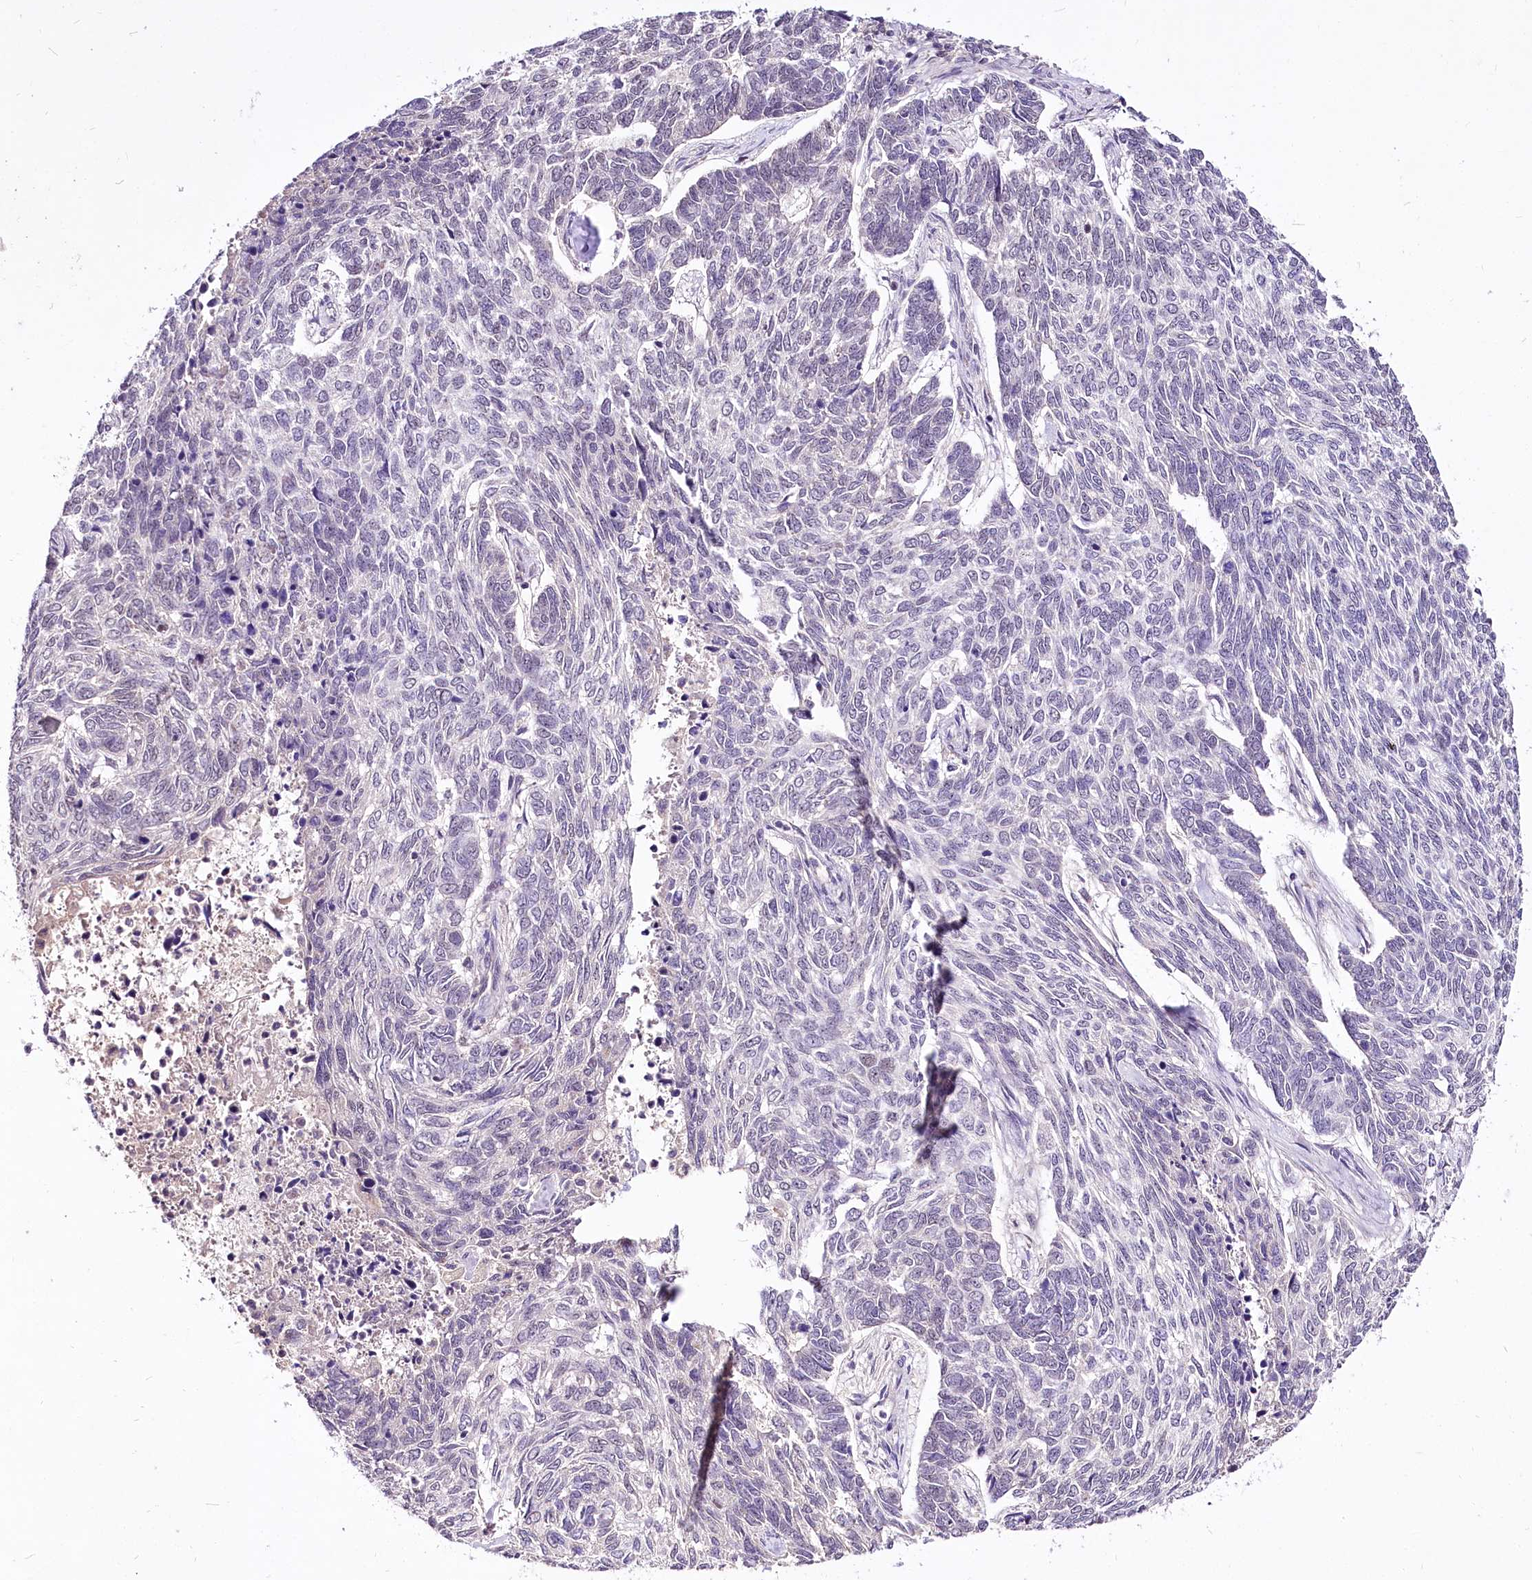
{"staining": {"intensity": "negative", "quantity": "none", "location": "none"}, "tissue": "skin cancer", "cell_type": "Tumor cells", "image_type": "cancer", "snomed": [{"axis": "morphology", "description": "Basal cell carcinoma"}, {"axis": "topography", "description": "Skin"}], "caption": "The immunohistochemistry (IHC) photomicrograph has no significant positivity in tumor cells of skin cancer (basal cell carcinoma) tissue.", "gene": "POLA2", "patient": {"sex": "female", "age": 65}}